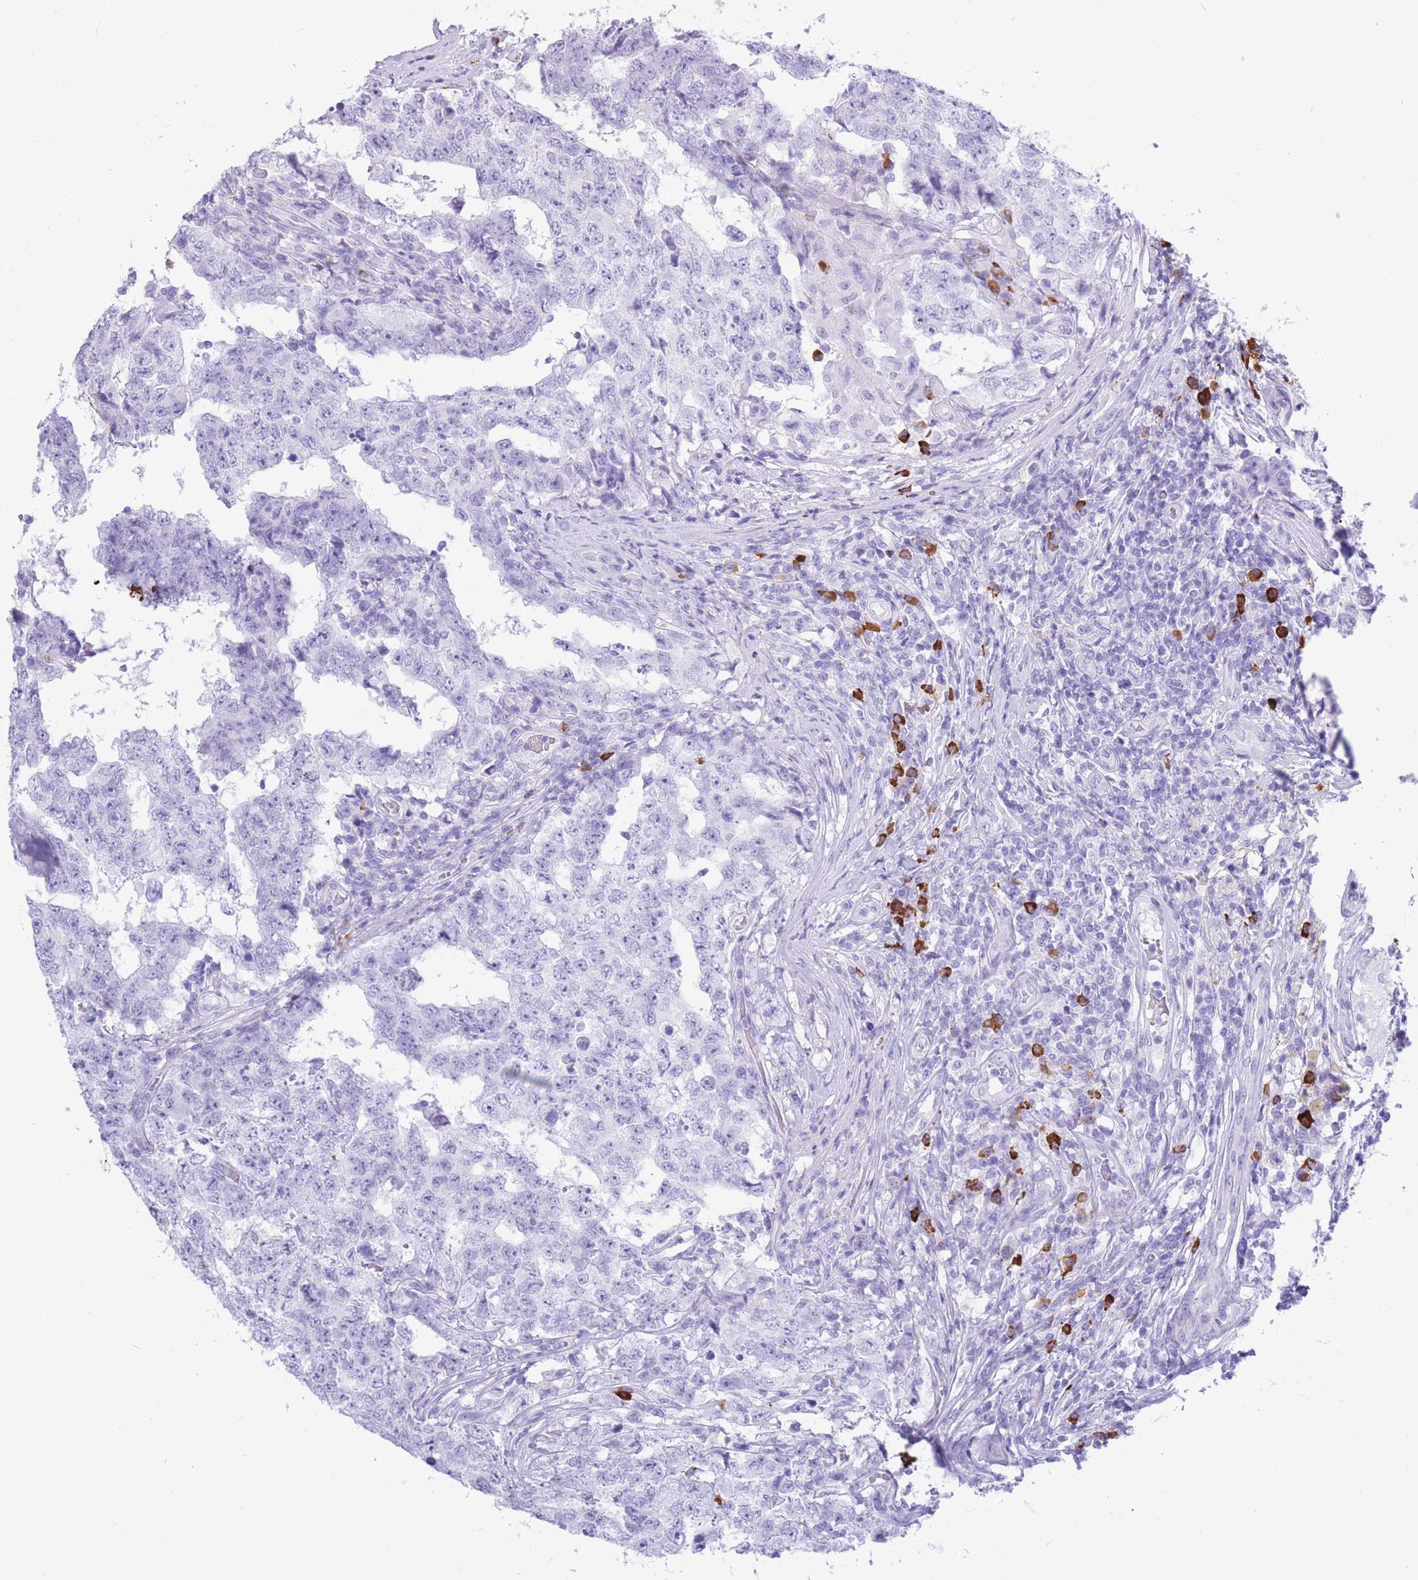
{"staining": {"intensity": "negative", "quantity": "none", "location": "none"}, "tissue": "testis cancer", "cell_type": "Tumor cells", "image_type": "cancer", "snomed": [{"axis": "morphology", "description": "Carcinoma, Embryonal, NOS"}, {"axis": "topography", "description": "Testis"}], "caption": "High power microscopy histopathology image of an IHC image of testis cancer, revealing no significant staining in tumor cells.", "gene": "ZFP62", "patient": {"sex": "male", "age": 25}}